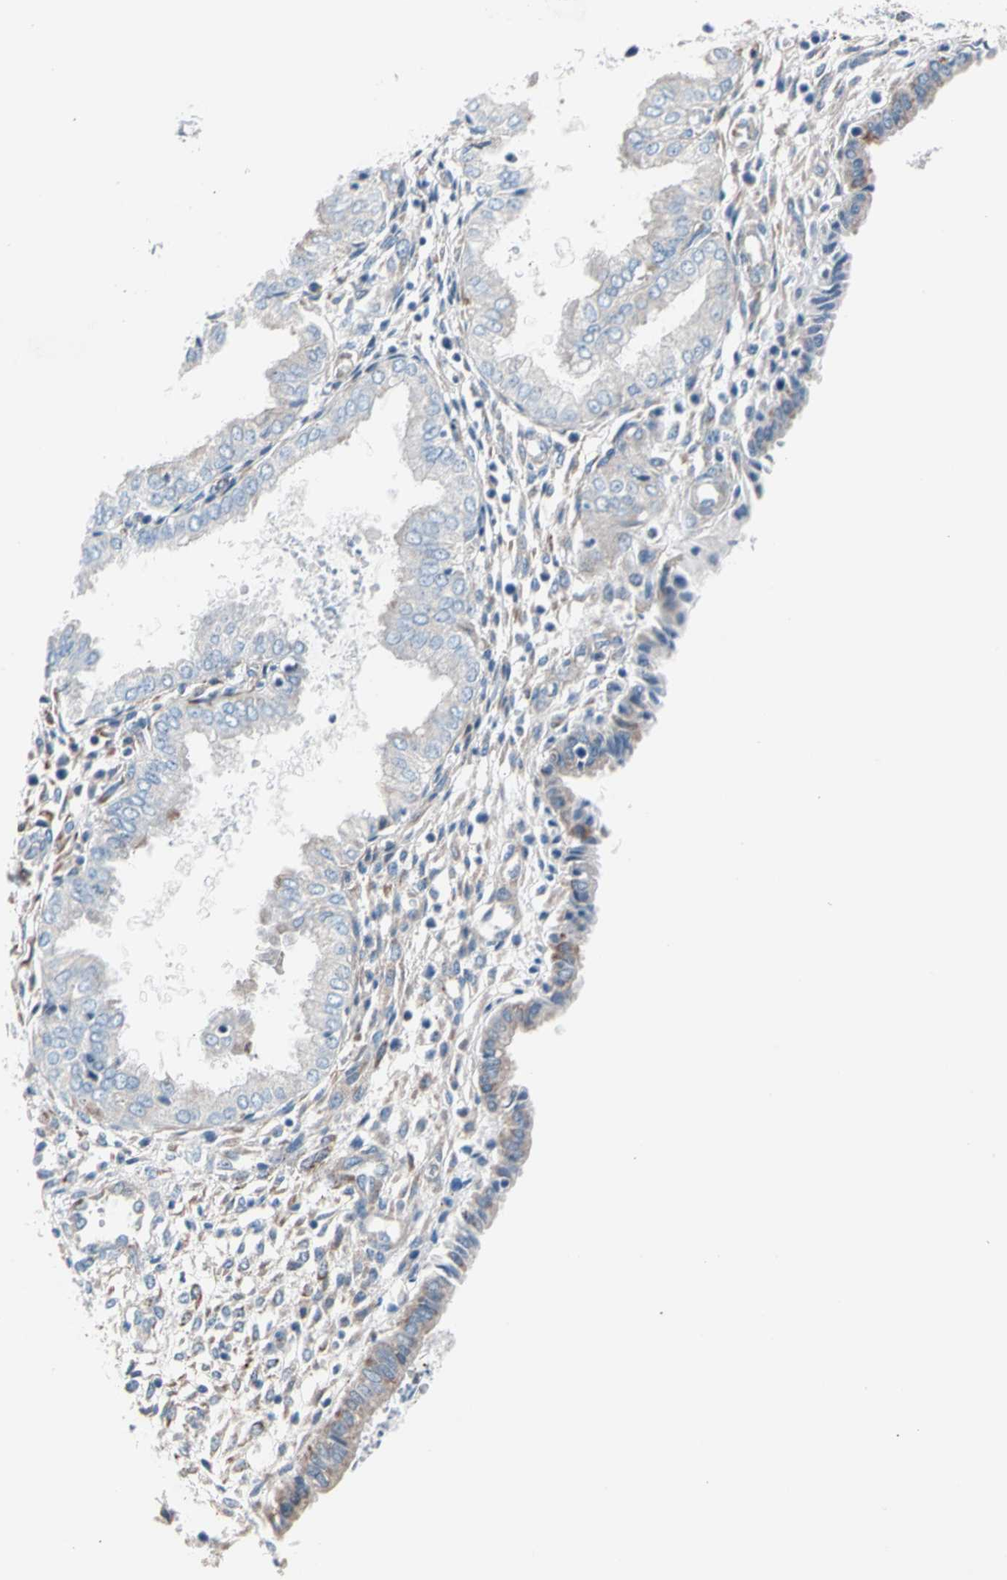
{"staining": {"intensity": "moderate", "quantity": "<25%", "location": "cytoplasmic/membranous"}, "tissue": "endometrium", "cell_type": "Cells in endometrial stroma", "image_type": "normal", "snomed": [{"axis": "morphology", "description": "Normal tissue, NOS"}, {"axis": "topography", "description": "Endometrium"}], "caption": "Protein staining of normal endometrium demonstrates moderate cytoplasmic/membranous staining in about <25% of cells in endometrial stroma. Using DAB (brown) and hematoxylin (blue) stains, captured at high magnification using brightfield microscopy.", "gene": "HK1", "patient": {"sex": "female", "age": 33}}